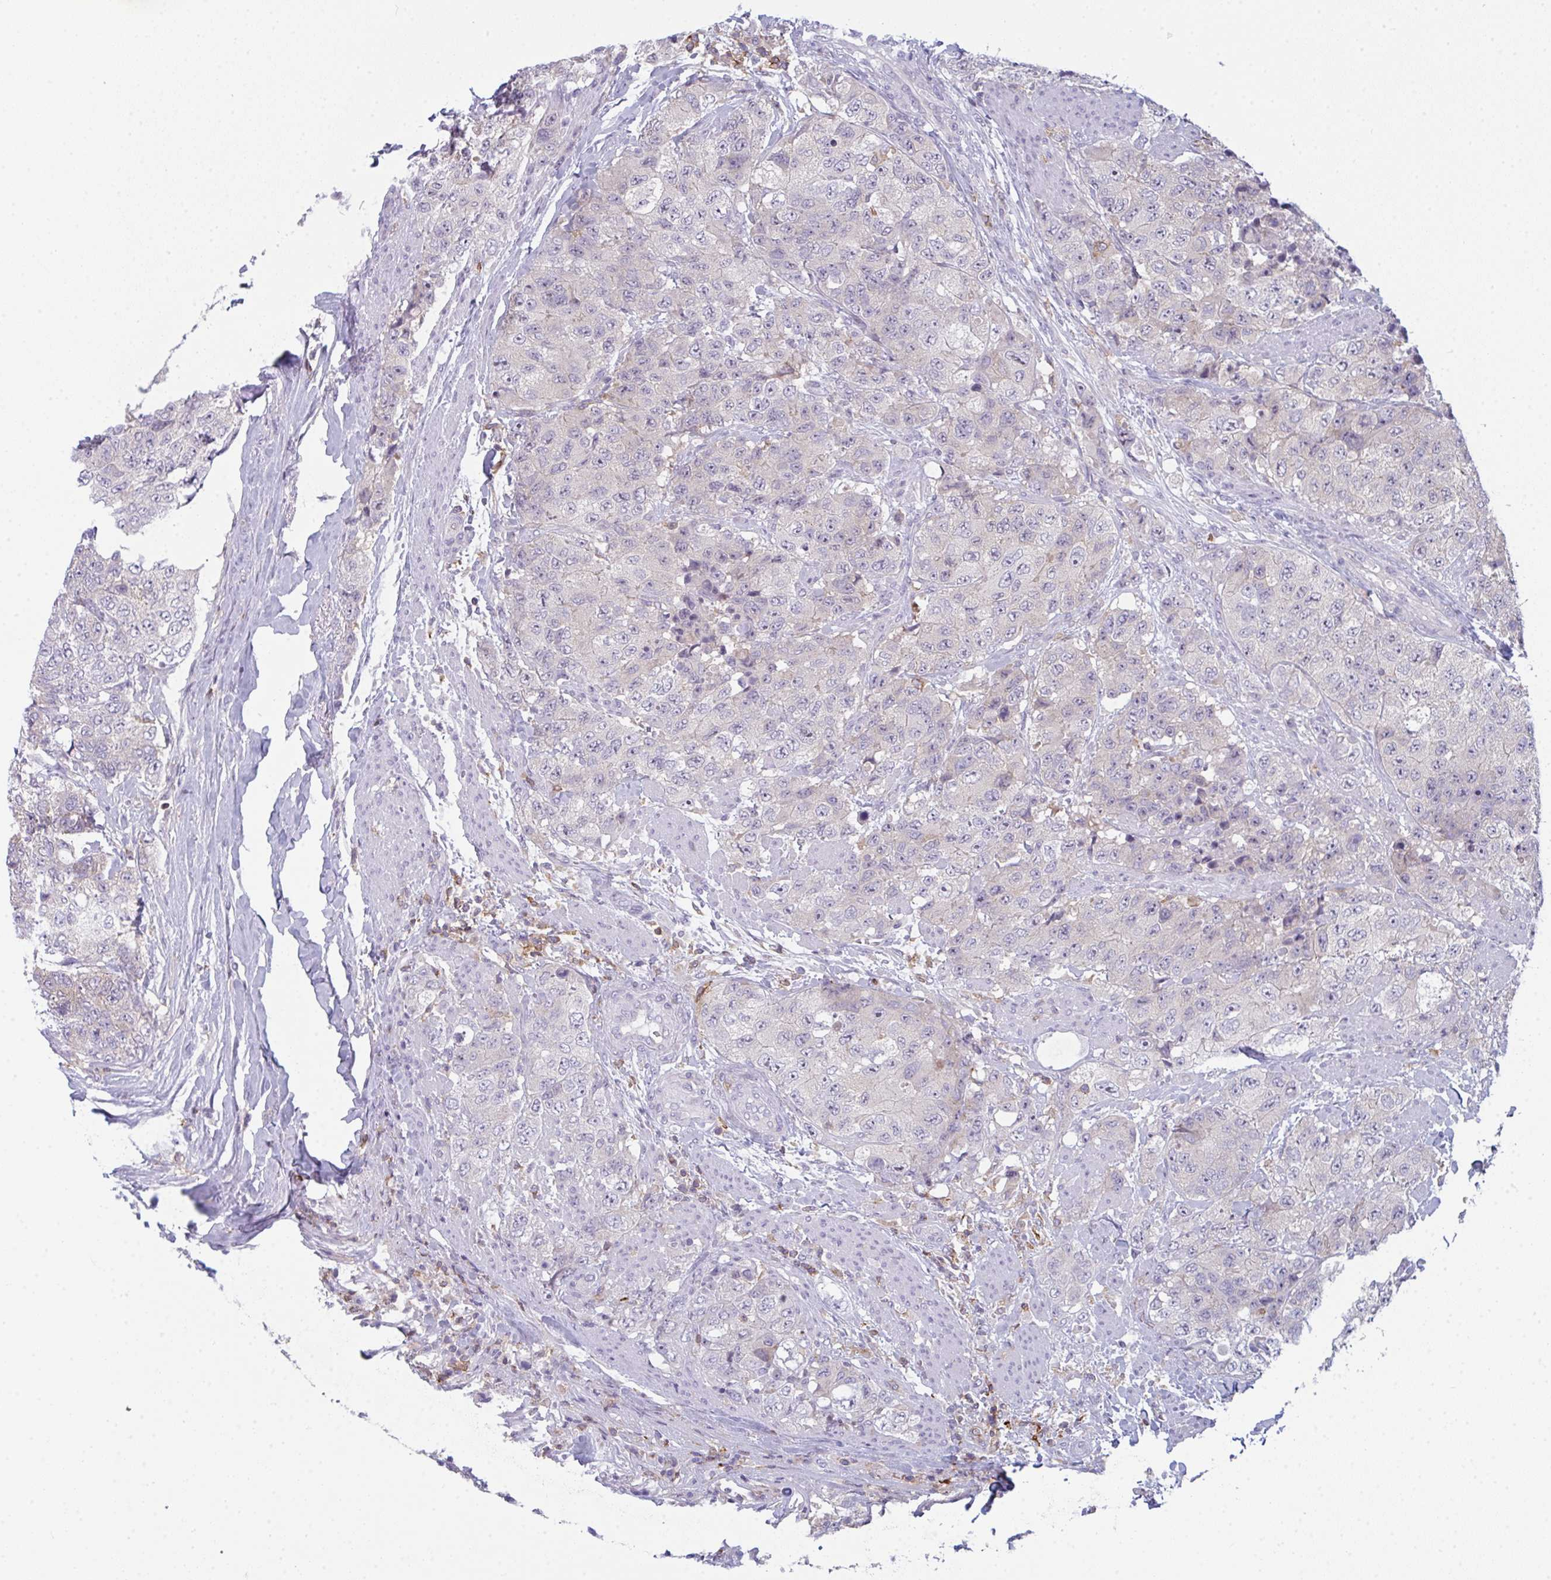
{"staining": {"intensity": "negative", "quantity": "none", "location": "none"}, "tissue": "urothelial cancer", "cell_type": "Tumor cells", "image_type": "cancer", "snomed": [{"axis": "morphology", "description": "Urothelial carcinoma, High grade"}, {"axis": "topography", "description": "Urinary bladder"}], "caption": "IHC of human urothelial cancer shows no staining in tumor cells.", "gene": "CD80", "patient": {"sex": "female", "age": 78}}